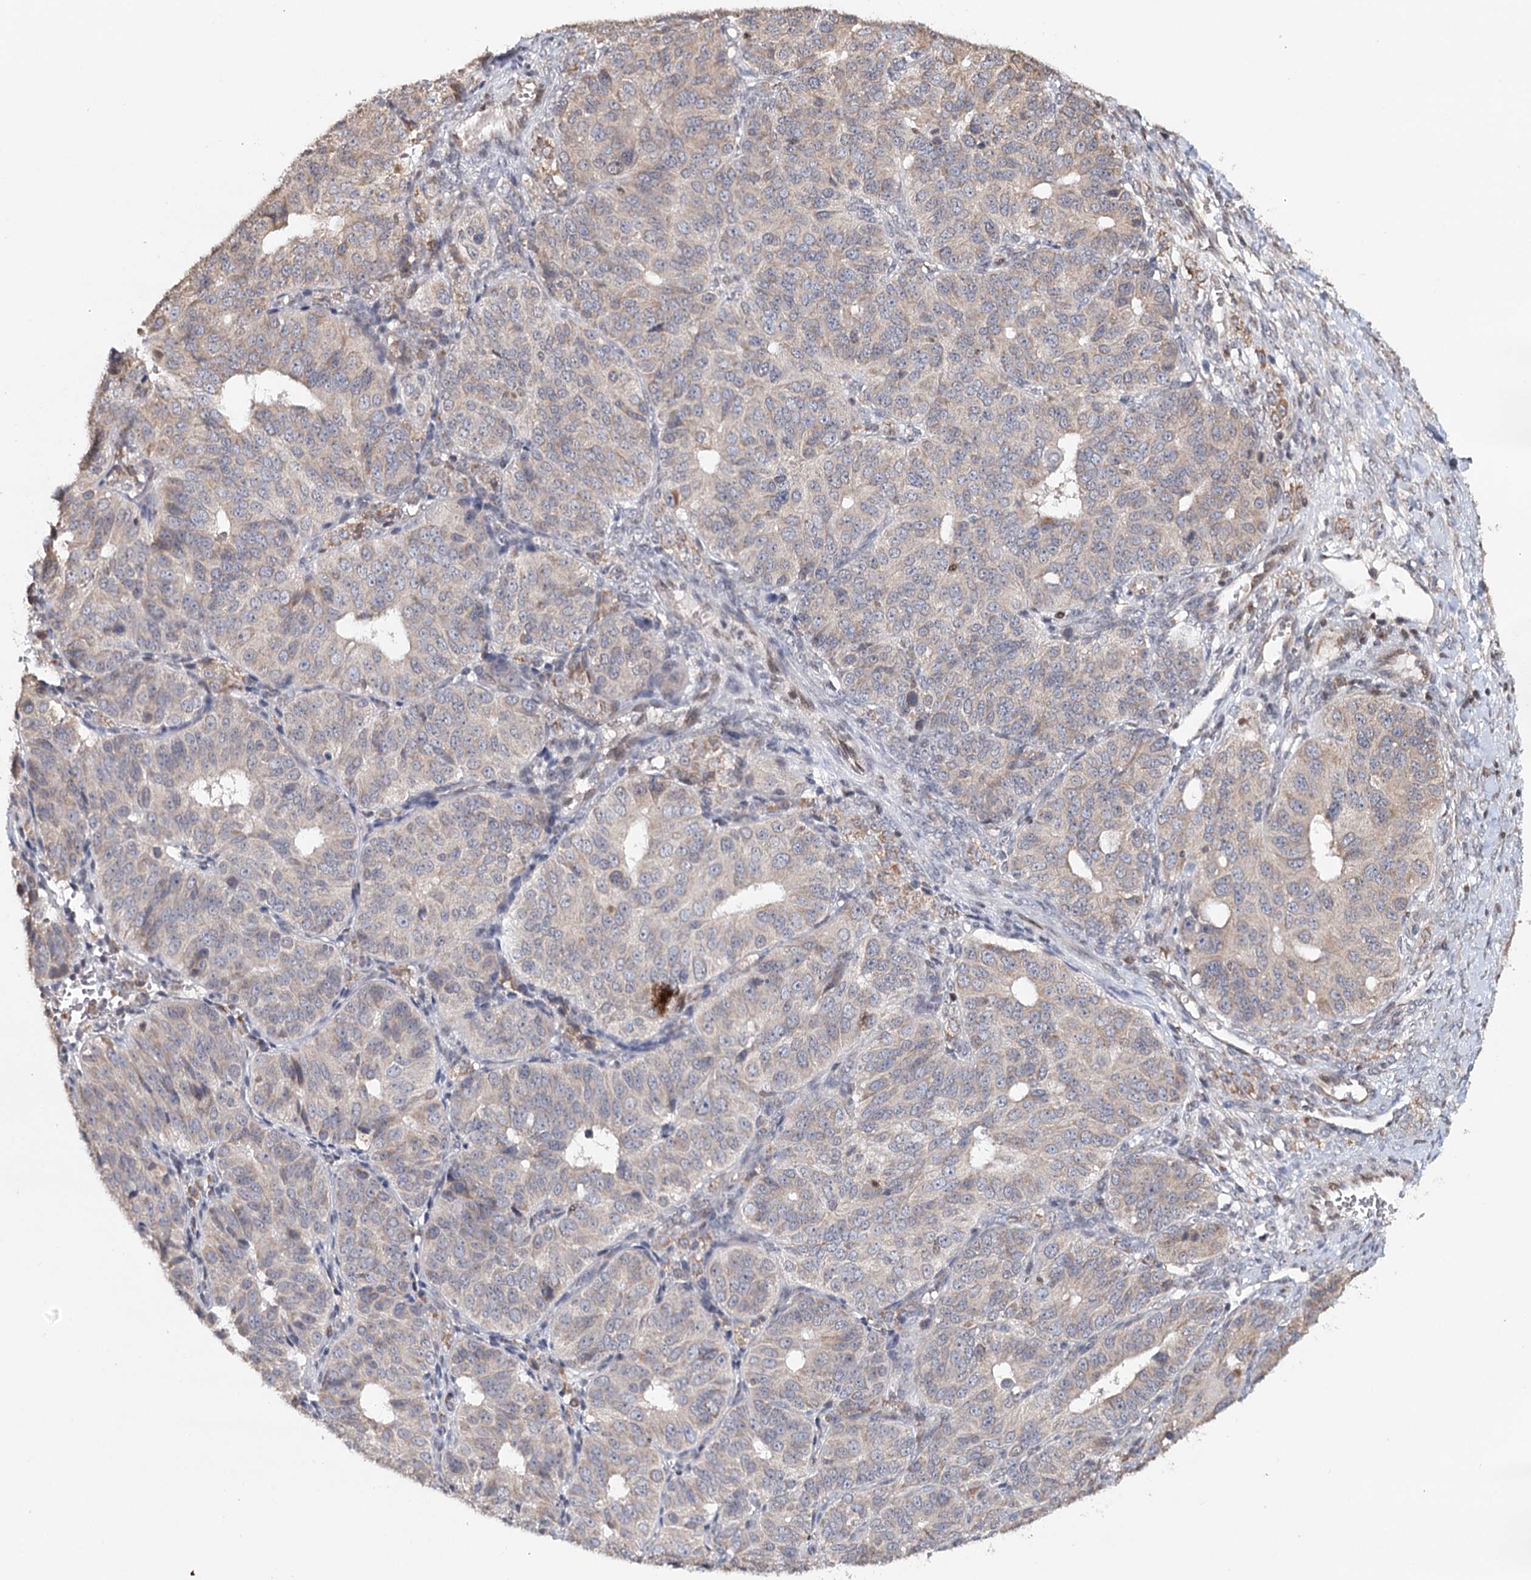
{"staining": {"intensity": "weak", "quantity": "<25%", "location": "cytoplasmic/membranous"}, "tissue": "ovarian cancer", "cell_type": "Tumor cells", "image_type": "cancer", "snomed": [{"axis": "morphology", "description": "Carcinoma, endometroid"}, {"axis": "topography", "description": "Ovary"}], "caption": "The immunohistochemistry histopathology image has no significant positivity in tumor cells of ovarian cancer tissue.", "gene": "ICOS", "patient": {"sex": "female", "age": 51}}